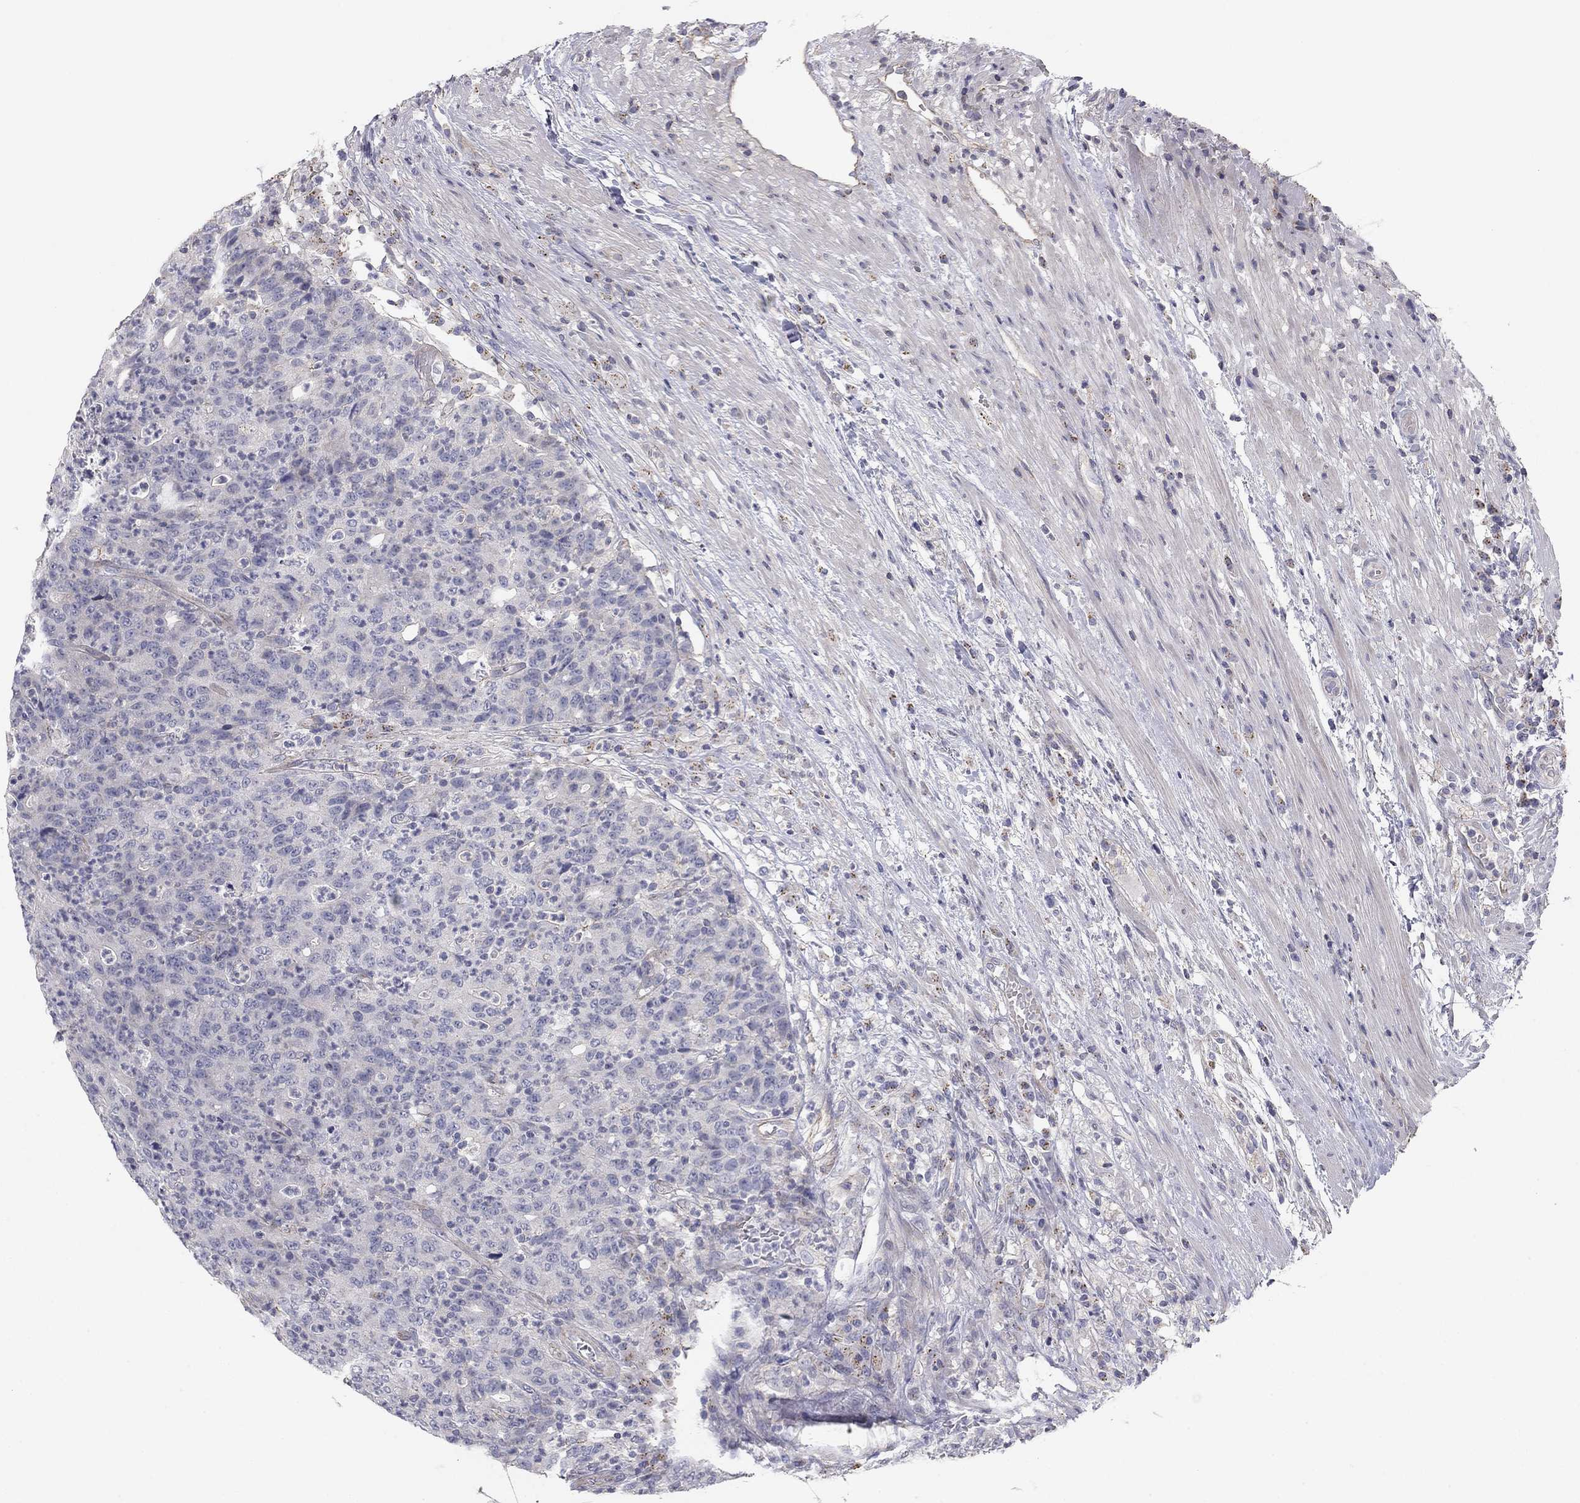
{"staining": {"intensity": "negative", "quantity": "none", "location": "none"}, "tissue": "colorectal cancer", "cell_type": "Tumor cells", "image_type": "cancer", "snomed": [{"axis": "morphology", "description": "Adenocarcinoma, NOS"}, {"axis": "topography", "description": "Colon"}], "caption": "This is a histopathology image of immunohistochemistry staining of colorectal cancer, which shows no expression in tumor cells.", "gene": "SEPTIN3", "patient": {"sex": "male", "age": 70}}